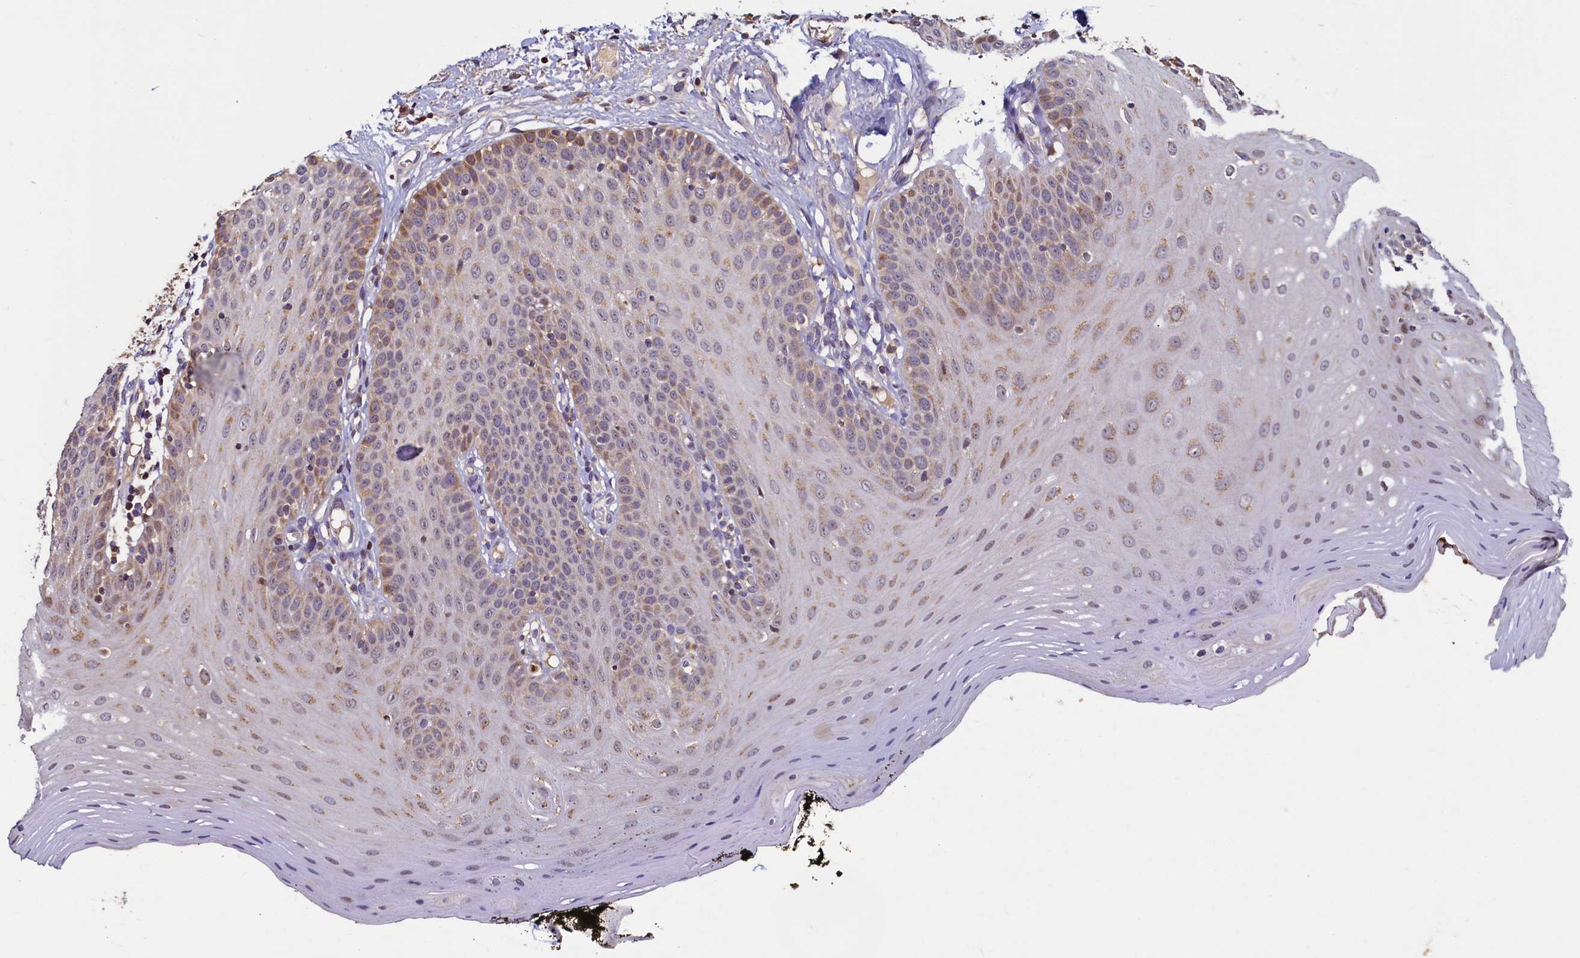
{"staining": {"intensity": "moderate", "quantity": "25%-75%", "location": "cytoplasmic/membranous"}, "tissue": "oral mucosa", "cell_type": "Squamous epithelial cells", "image_type": "normal", "snomed": [{"axis": "morphology", "description": "Normal tissue, NOS"}, {"axis": "topography", "description": "Oral tissue"}], "caption": "Squamous epithelial cells reveal medium levels of moderate cytoplasmic/membranous positivity in approximately 25%-75% of cells in benign oral mucosa. (DAB (3,3'-diaminobenzidine) = brown stain, brightfield microscopy at high magnification).", "gene": "NCKAP5L", "patient": {"sex": "male", "age": 74}}